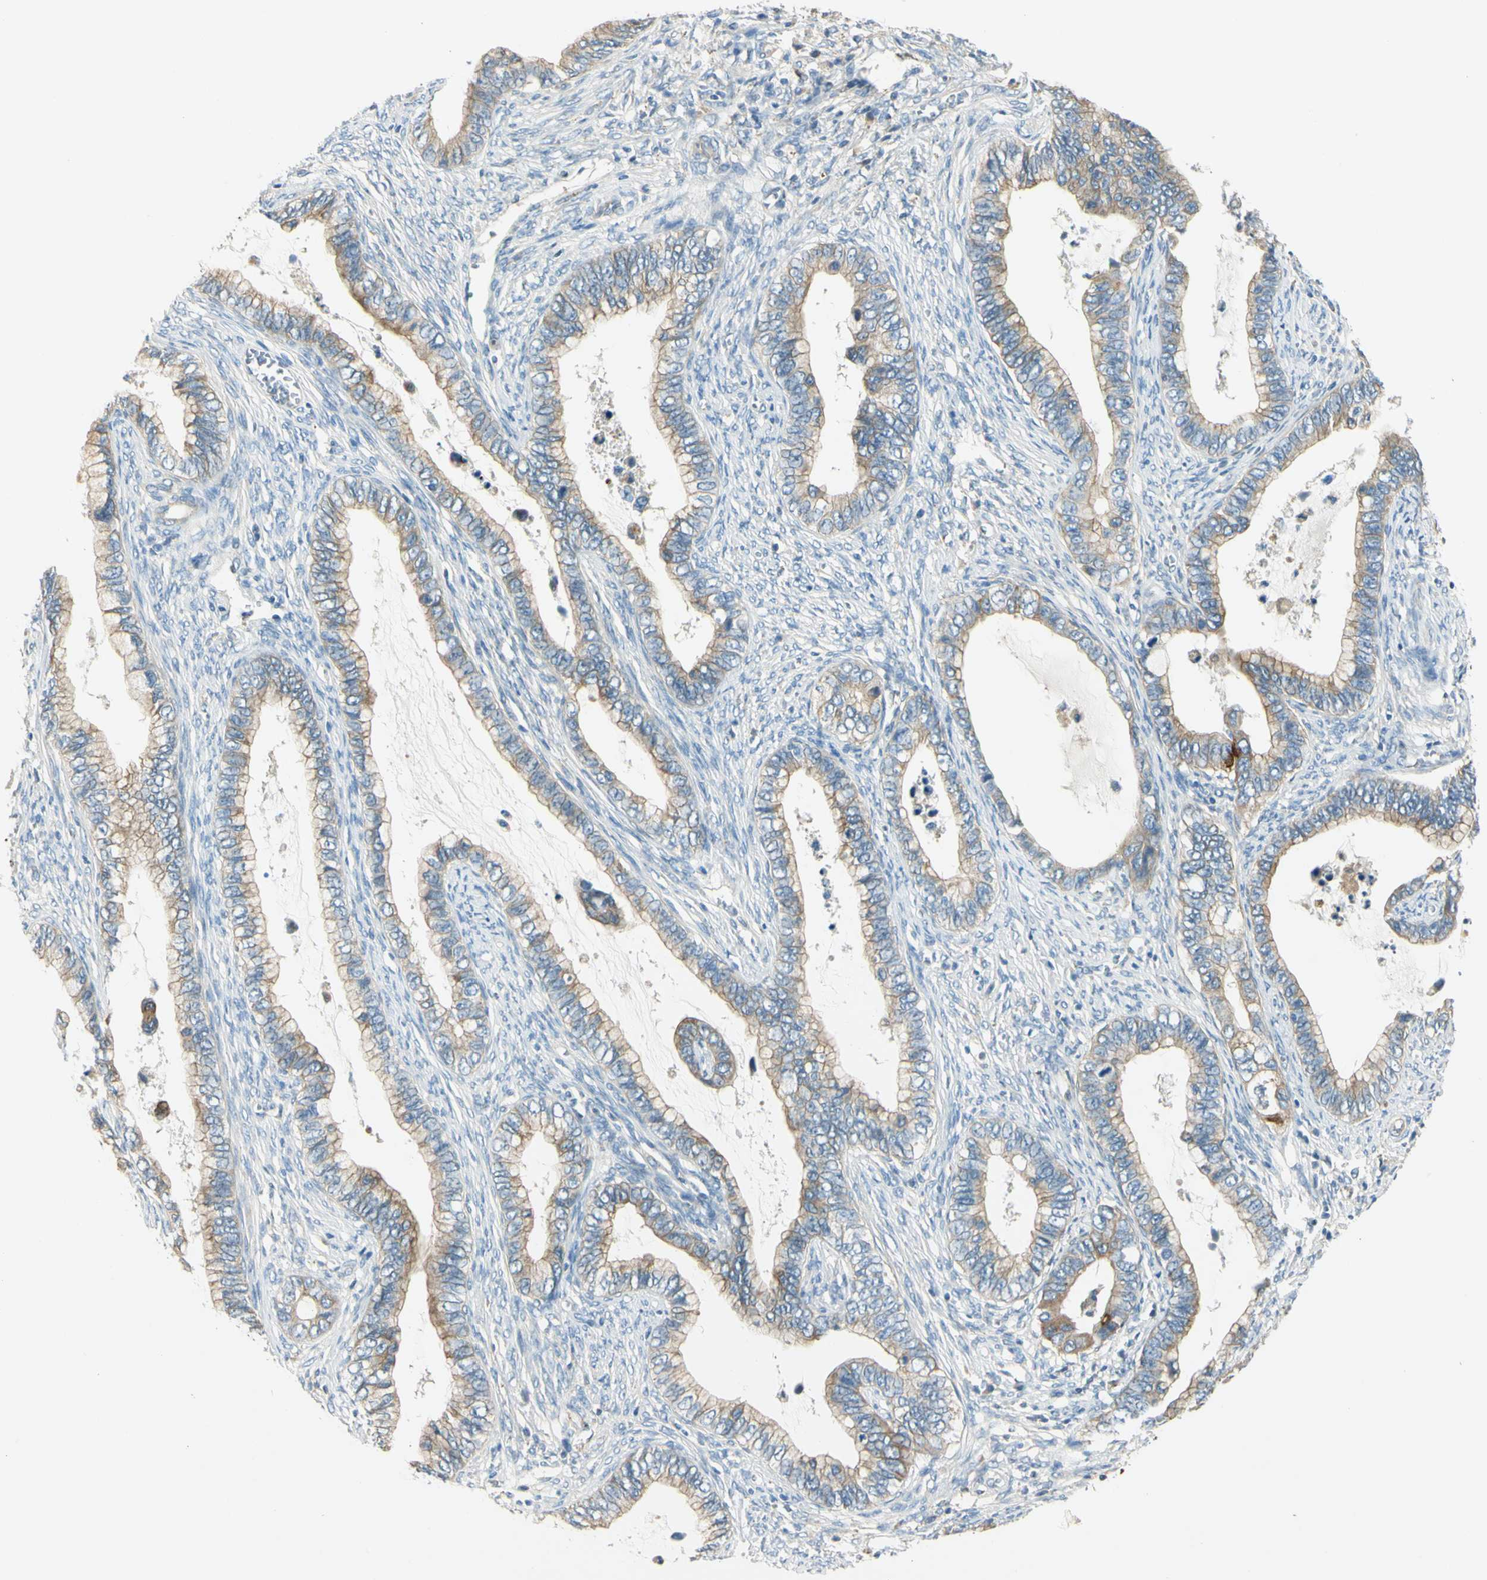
{"staining": {"intensity": "moderate", "quantity": ">75%", "location": "cytoplasmic/membranous"}, "tissue": "cervical cancer", "cell_type": "Tumor cells", "image_type": "cancer", "snomed": [{"axis": "morphology", "description": "Adenocarcinoma, NOS"}, {"axis": "topography", "description": "Cervix"}], "caption": "Cervical cancer tissue reveals moderate cytoplasmic/membranous positivity in about >75% of tumor cells, visualized by immunohistochemistry.", "gene": "LAMA3", "patient": {"sex": "female", "age": 44}}